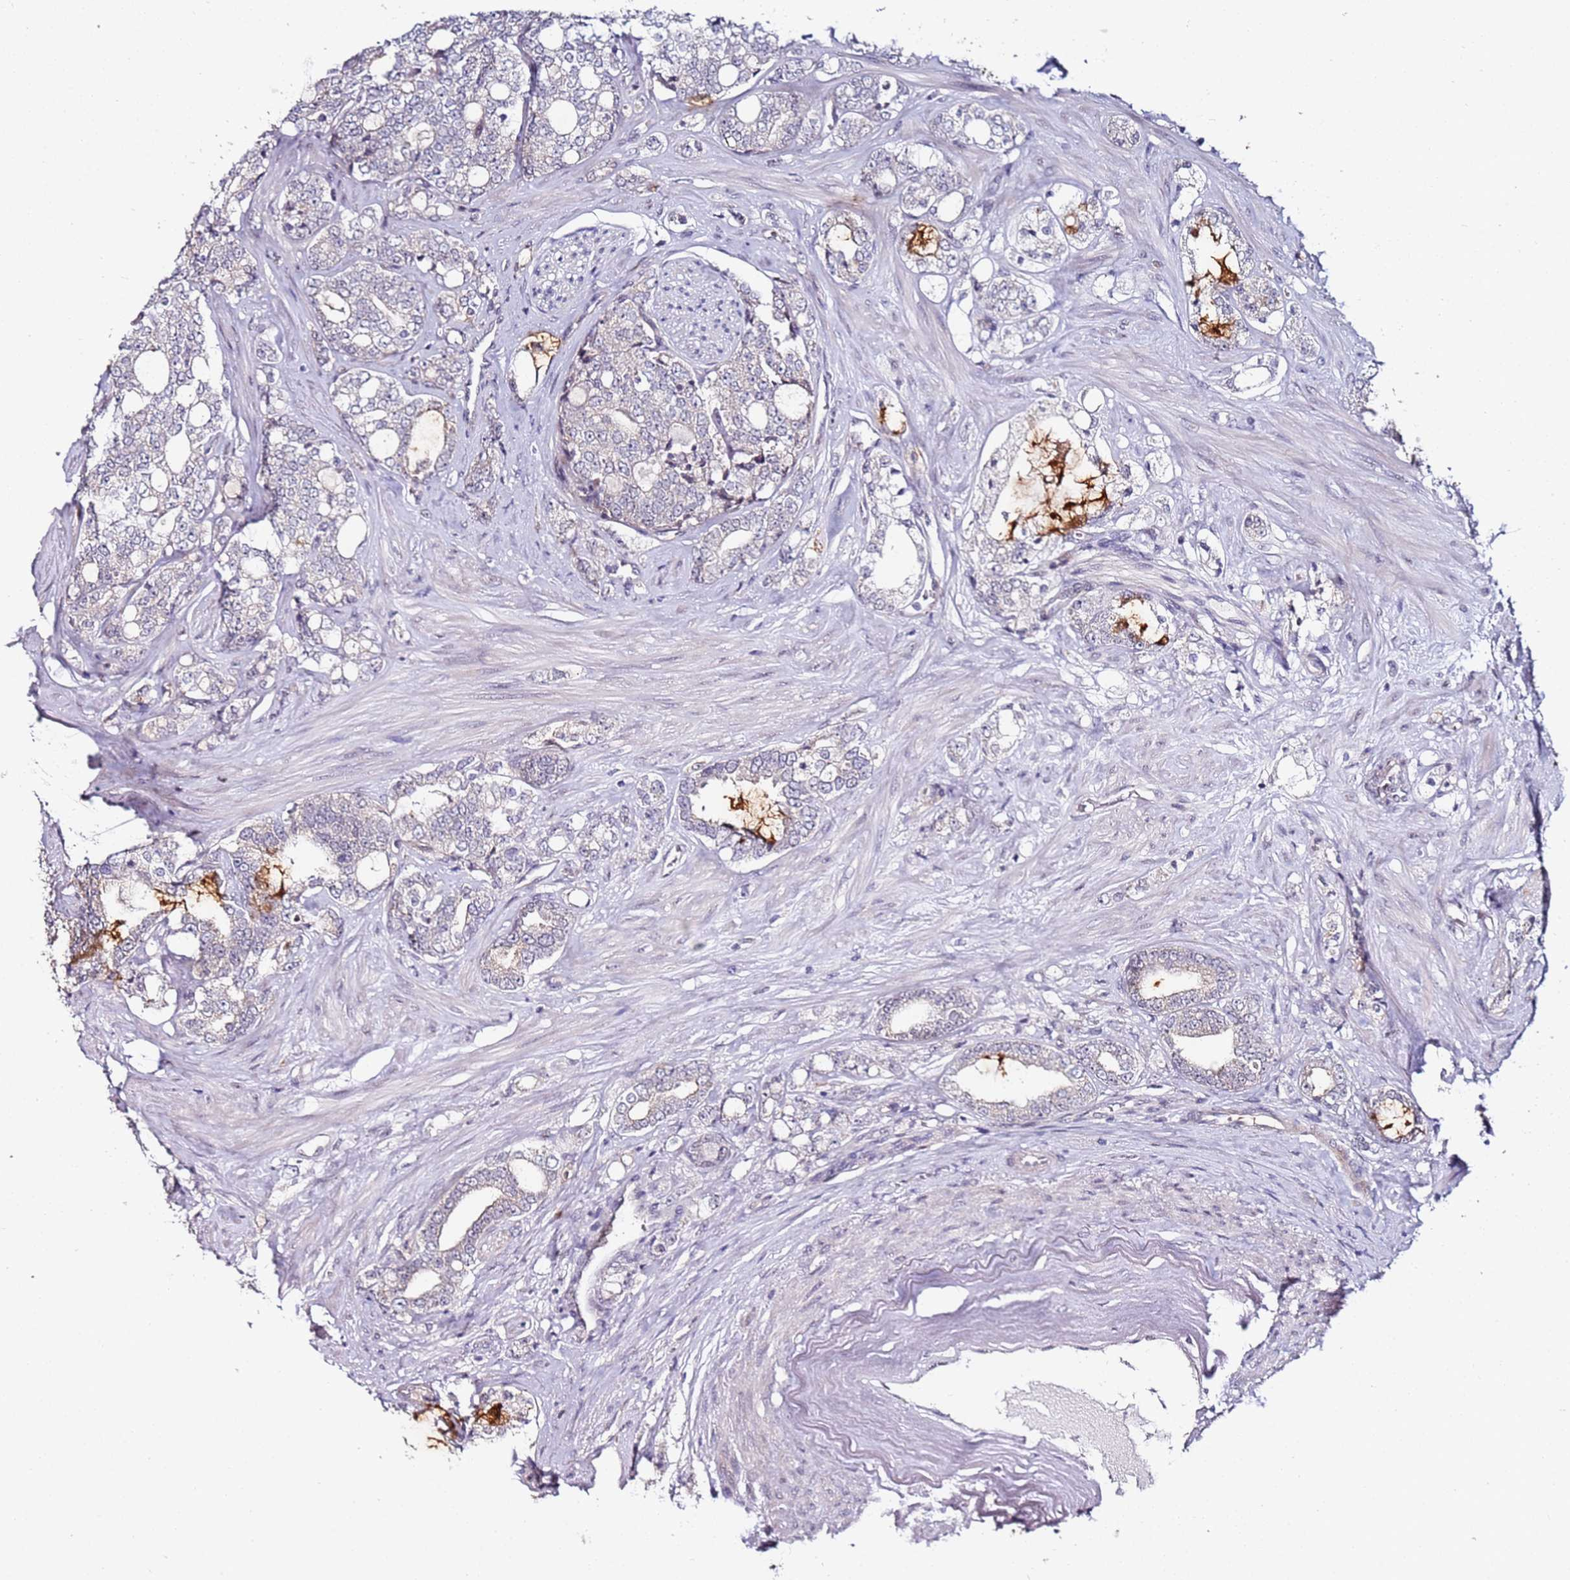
{"staining": {"intensity": "negative", "quantity": "none", "location": "none"}, "tissue": "prostate cancer", "cell_type": "Tumor cells", "image_type": "cancer", "snomed": [{"axis": "morphology", "description": "Adenocarcinoma, High grade"}, {"axis": "topography", "description": "Prostate"}], "caption": "Immunohistochemistry (IHC) of human prostate cancer displays no expression in tumor cells.", "gene": "DUSP28", "patient": {"sex": "male", "age": 64}}